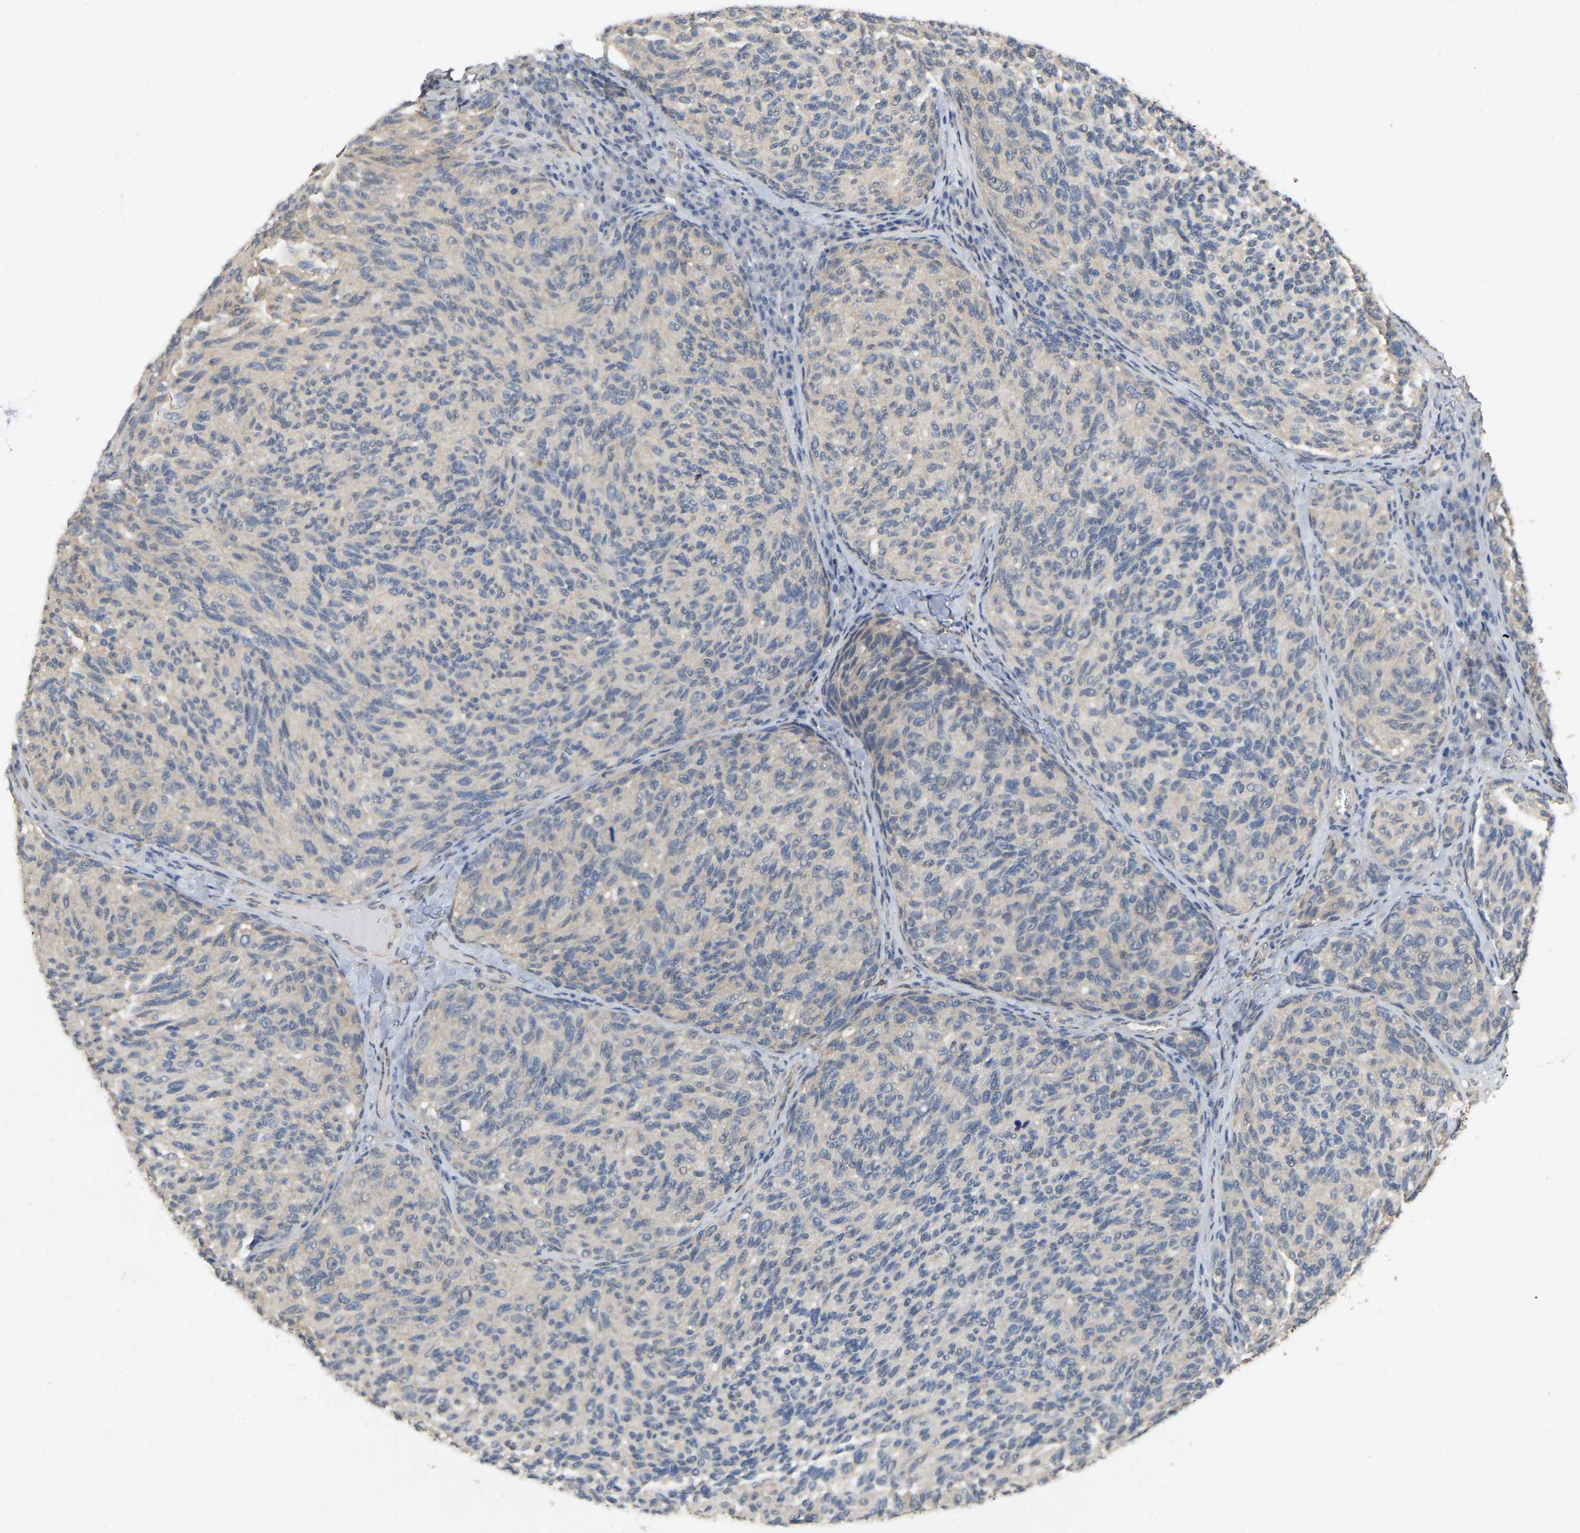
{"staining": {"intensity": "weak", "quantity": "25%-75%", "location": "cytoplasmic/membranous"}, "tissue": "melanoma", "cell_type": "Tumor cells", "image_type": "cancer", "snomed": [{"axis": "morphology", "description": "Malignant melanoma, NOS"}, {"axis": "topography", "description": "Skin"}], "caption": "Immunohistochemical staining of human melanoma displays weak cytoplasmic/membranous protein positivity in approximately 25%-75% of tumor cells. The staining was performed using DAB to visualize the protein expression in brown, while the nuclei were stained in blue with hematoxylin (Magnification: 20x).", "gene": "RUVBL1", "patient": {"sex": "female", "age": 73}}